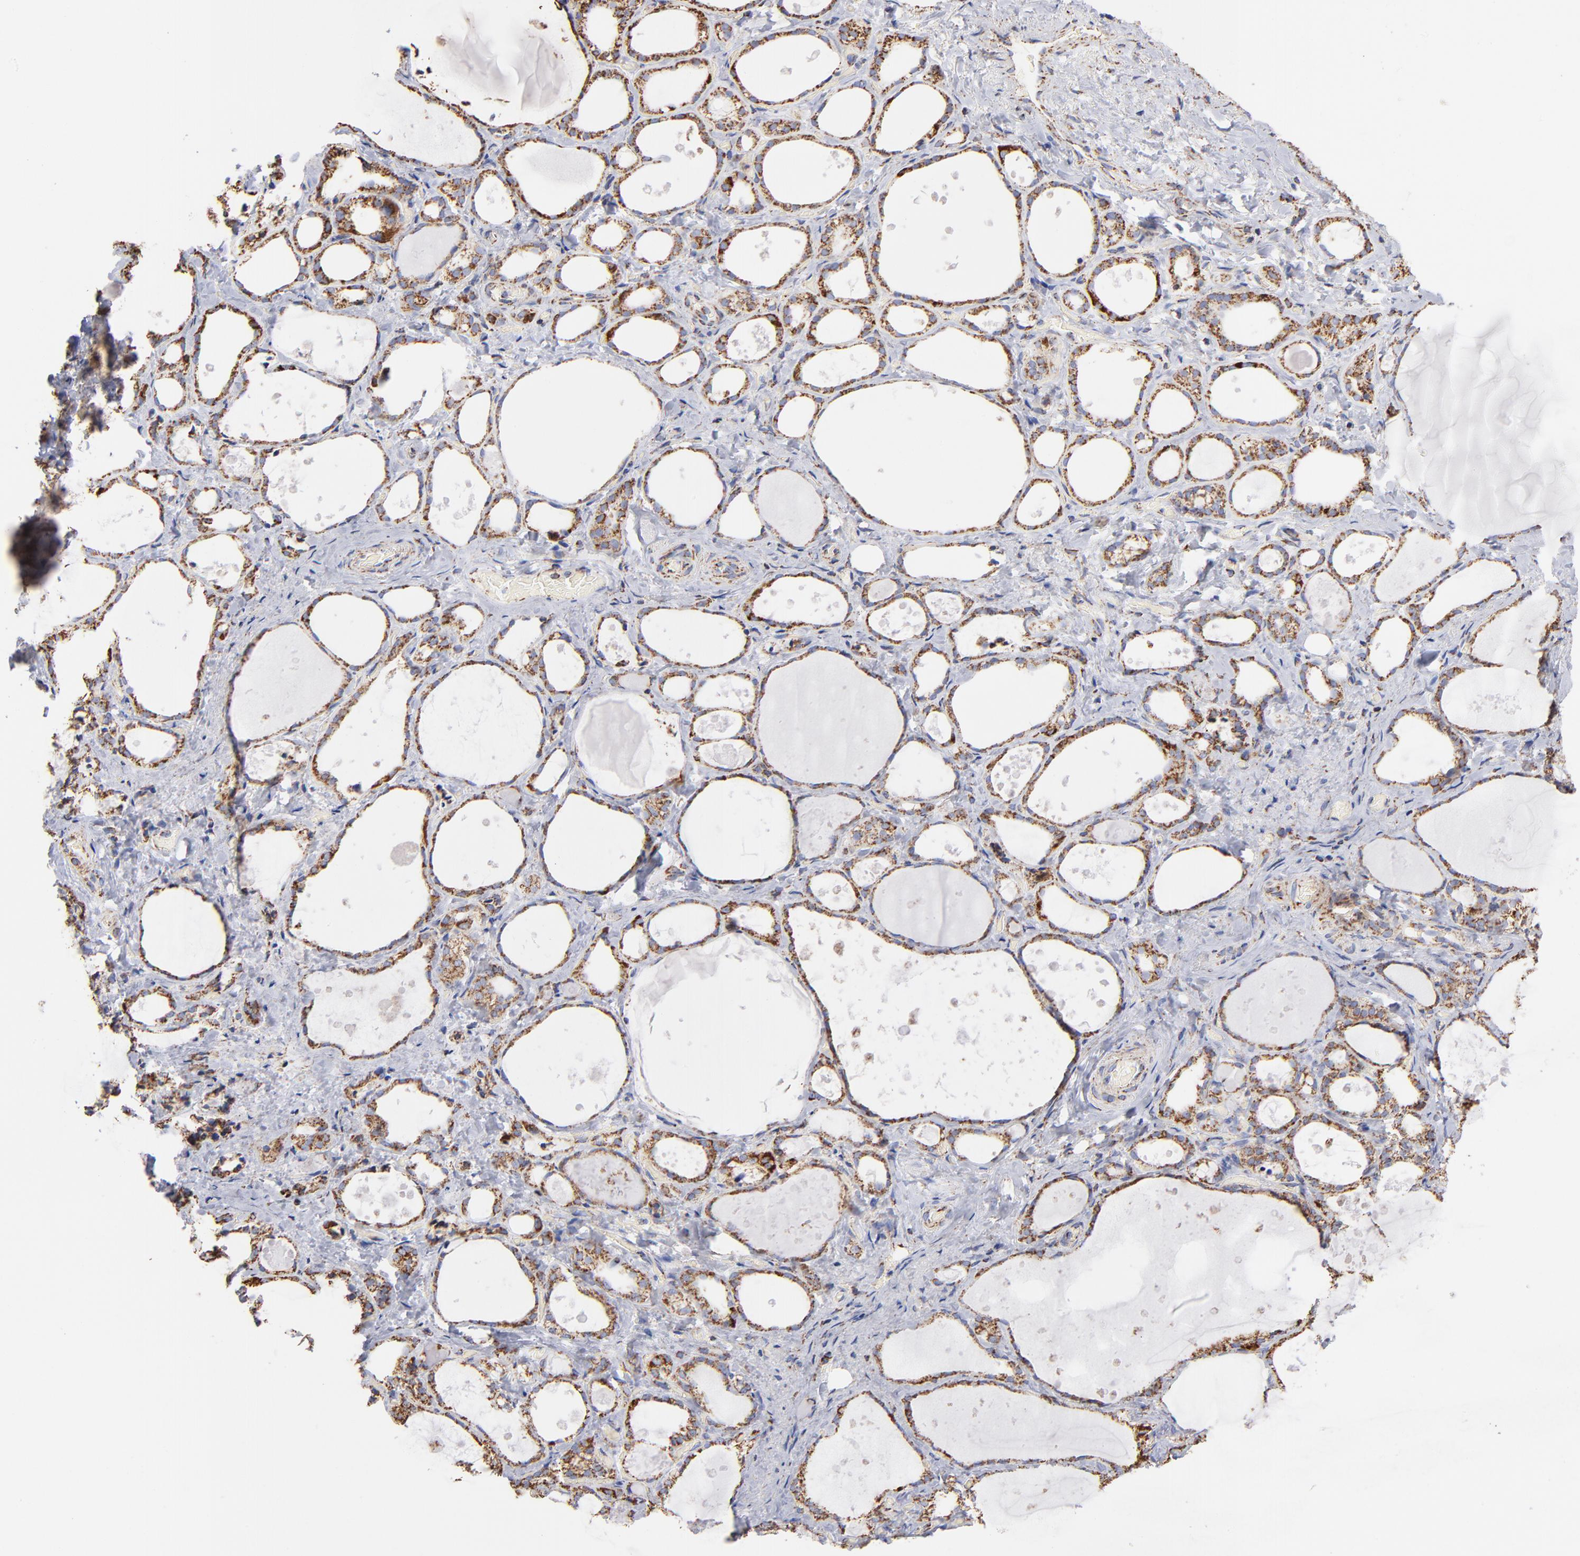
{"staining": {"intensity": "strong", "quantity": ">75%", "location": "cytoplasmic/membranous"}, "tissue": "thyroid gland", "cell_type": "Glandular cells", "image_type": "normal", "snomed": [{"axis": "morphology", "description": "Normal tissue, NOS"}, {"axis": "topography", "description": "Thyroid gland"}], "caption": "Thyroid gland stained for a protein exhibits strong cytoplasmic/membranous positivity in glandular cells. (brown staining indicates protein expression, while blue staining denotes nuclei).", "gene": "PHB1", "patient": {"sex": "female", "age": 75}}